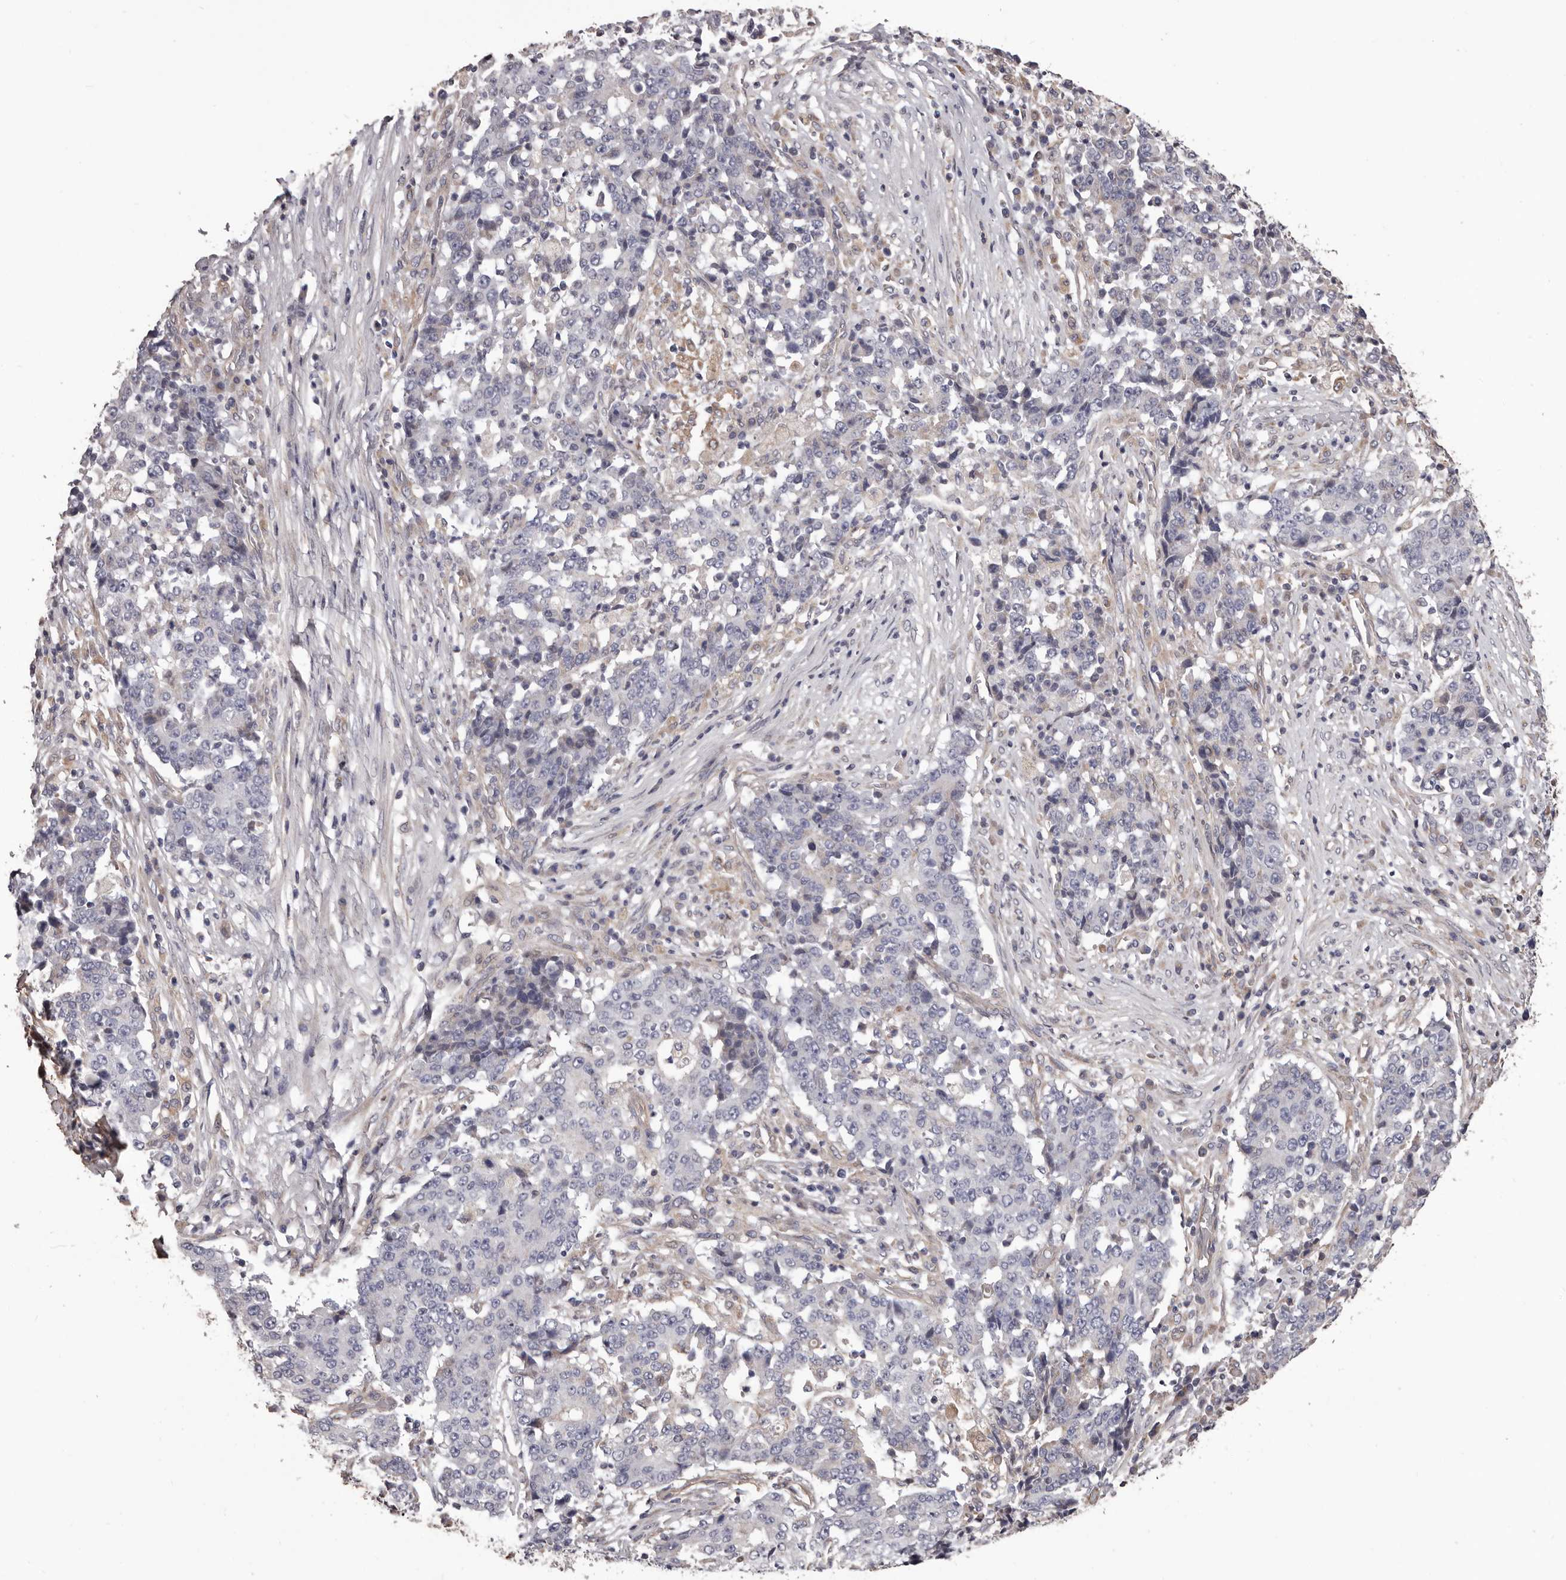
{"staining": {"intensity": "negative", "quantity": "none", "location": "none"}, "tissue": "stomach cancer", "cell_type": "Tumor cells", "image_type": "cancer", "snomed": [{"axis": "morphology", "description": "Adenocarcinoma, NOS"}, {"axis": "topography", "description": "Stomach"}], "caption": "Immunohistochemistry (IHC) histopathology image of stomach cancer stained for a protein (brown), which exhibits no staining in tumor cells.", "gene": "CEP104", "patient": {"sex": "male", "age": 59}}